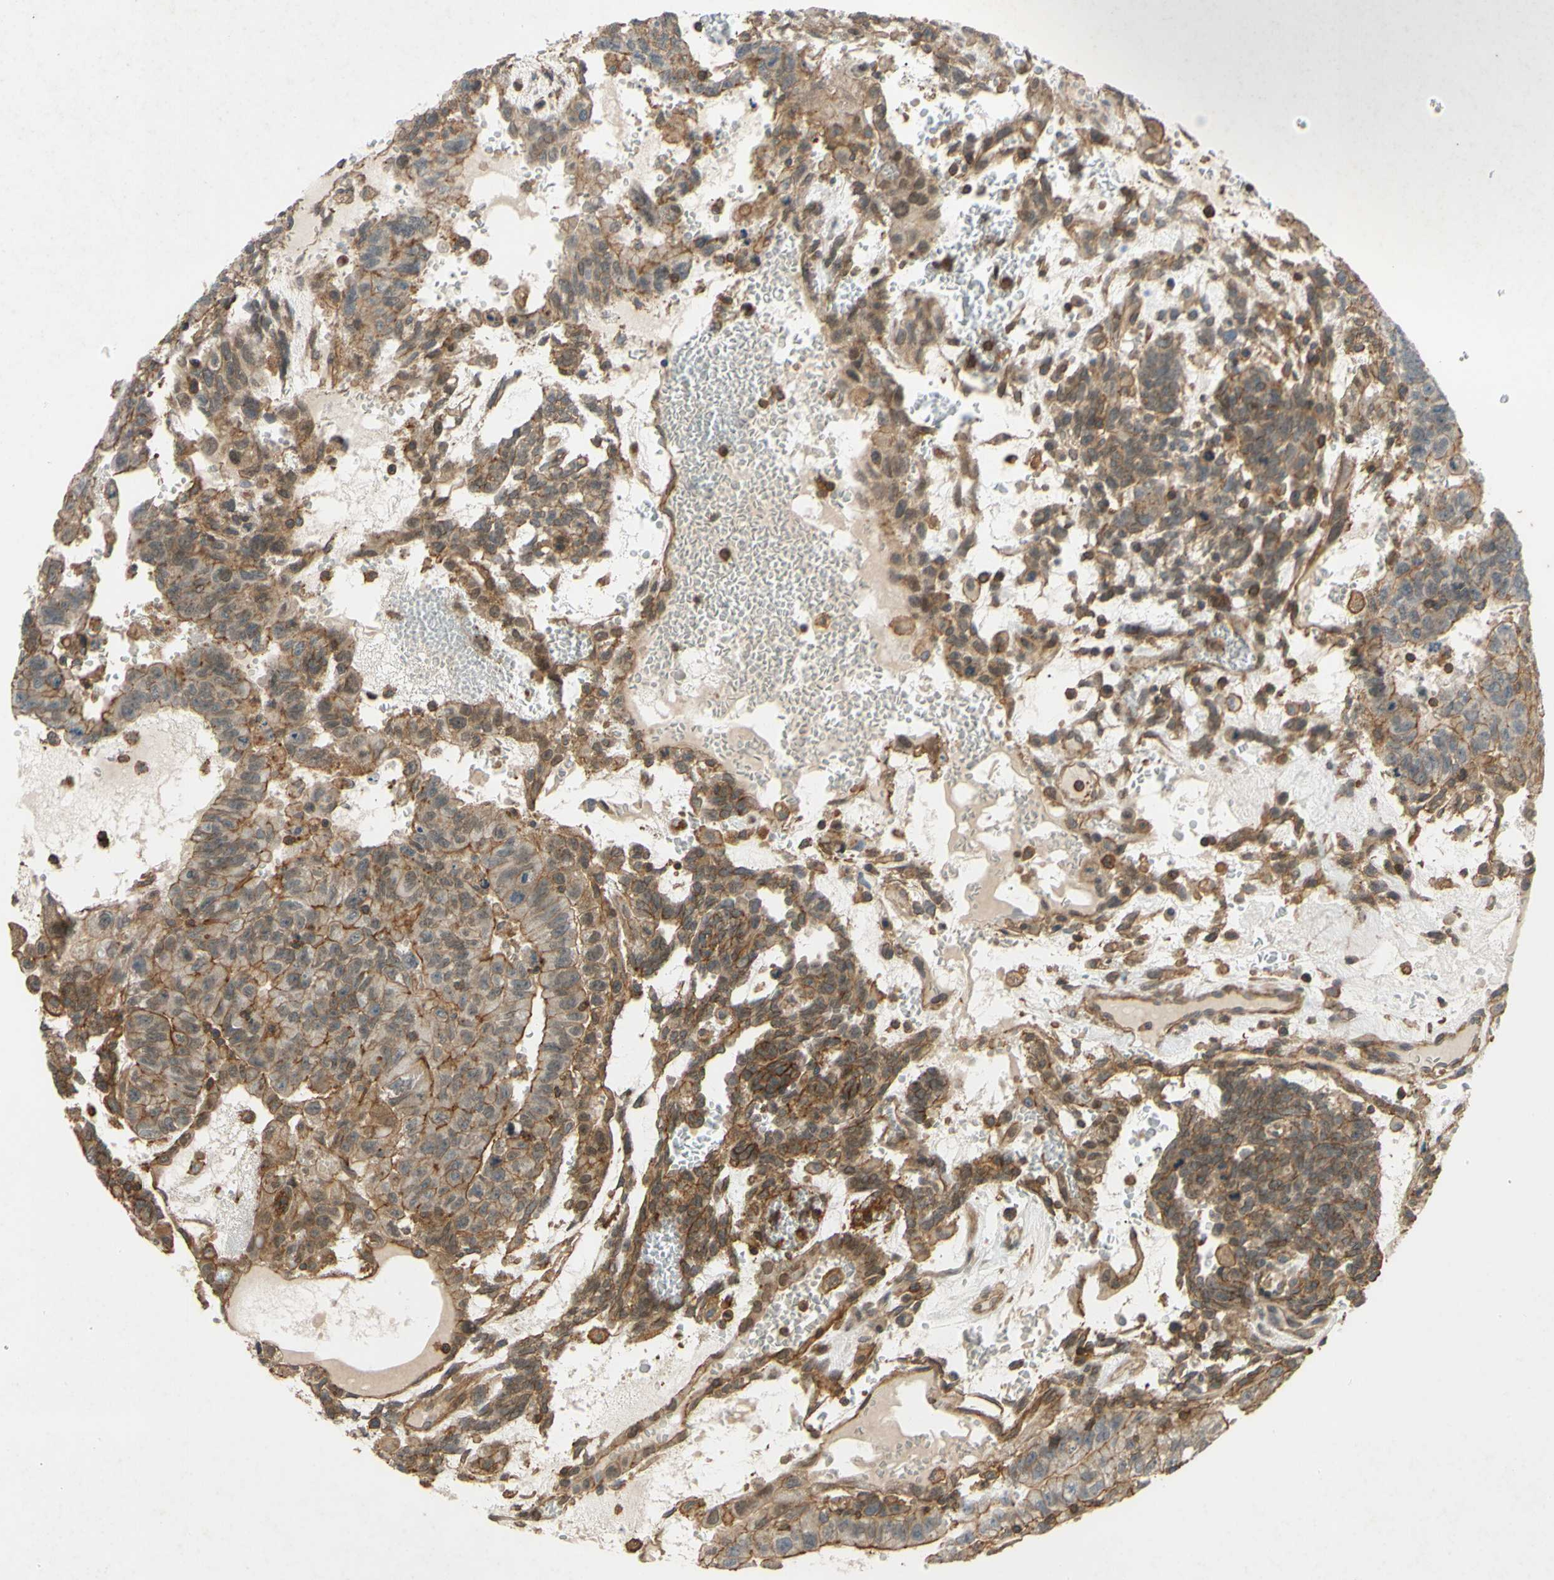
{"staining": {"intensity": "moderate", "quantity": ">75%", "location": "cytoplasmic/membranous"}, "tissue": "testis cancer", "cell_type": "Tumor cells", "image_type": "cancer", "snomed": [{"axis": "morphology", "description": "Seminoma, NOS"}, {"axis": "morphology", "description": "Carcinoma, Embryonal, NOS"}, {"axis": "topography", "description": "Testis"}], "caption": "Brown immunohistochemical staining in human testis seminoma exhibits moderate cytoplasmic/membranous positivity in approximately >75% of tumor cells.", "gene": "ADD3", "patient": {"sex": "male", "age": 52}}